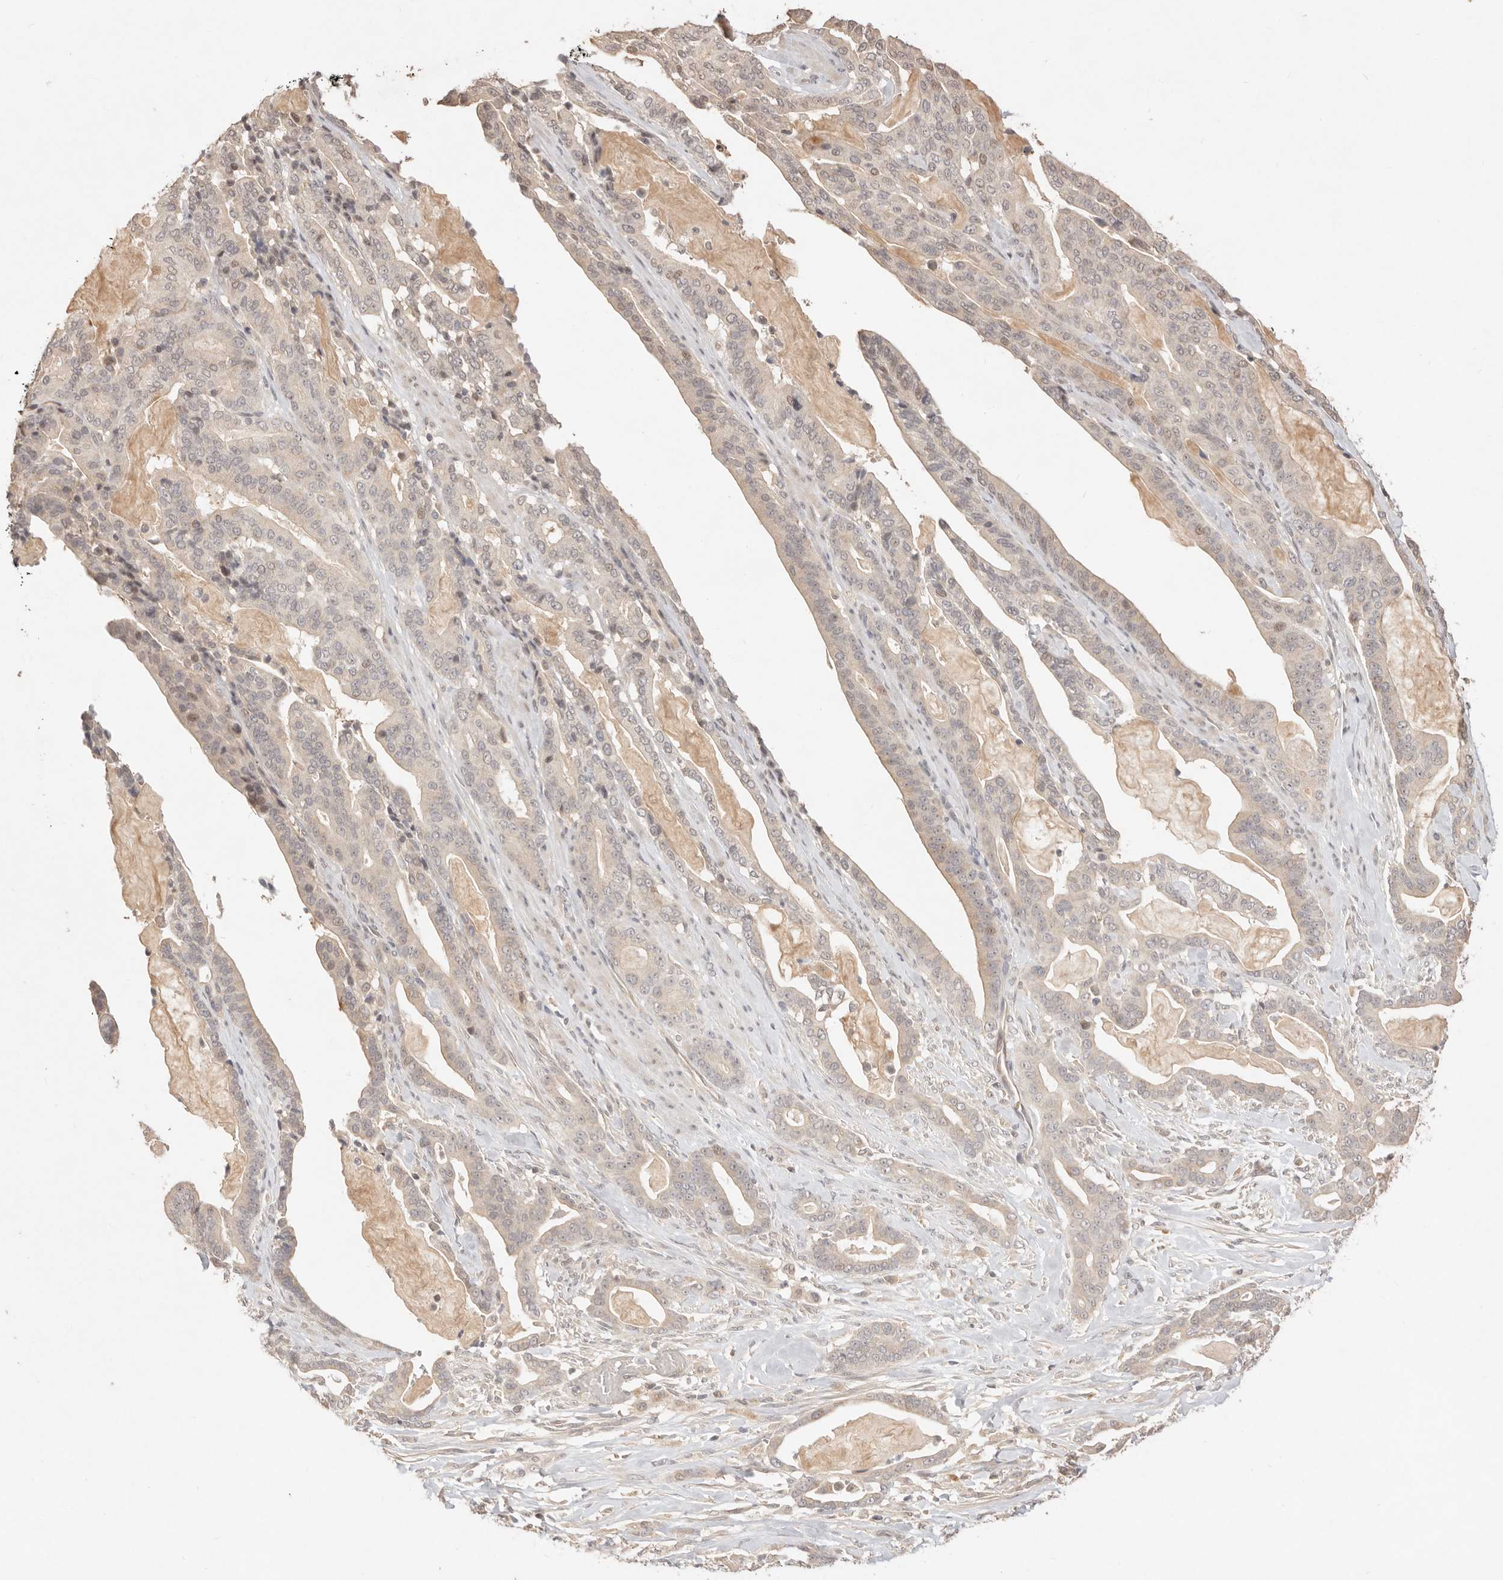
{"staining": {"intensity": "moderate", "quantity": "25%-75%", "location": "nuclear"}, "tissue": "pancreatic cancer", "cell_type": "Tumor cells", "image_type": "cancer", "snomed": [{"axis": "morphology", "description": "Adenocarcinoma, NOS"}, {"axis": "topography", "description": "Pancreas"}], "caption": "DAB (3,3'-diaminobenzidine) immunohistochemical staining of pancreatic cancer (adenocarcinoma) exhibits moderate nuclear protein expression in about 25%-75% of tumor cells. (DAB = brown stain, brightfield microscopy at high magnification).", "gene": "MEP1A", "patient": {"sex": "male", "age": 63}}